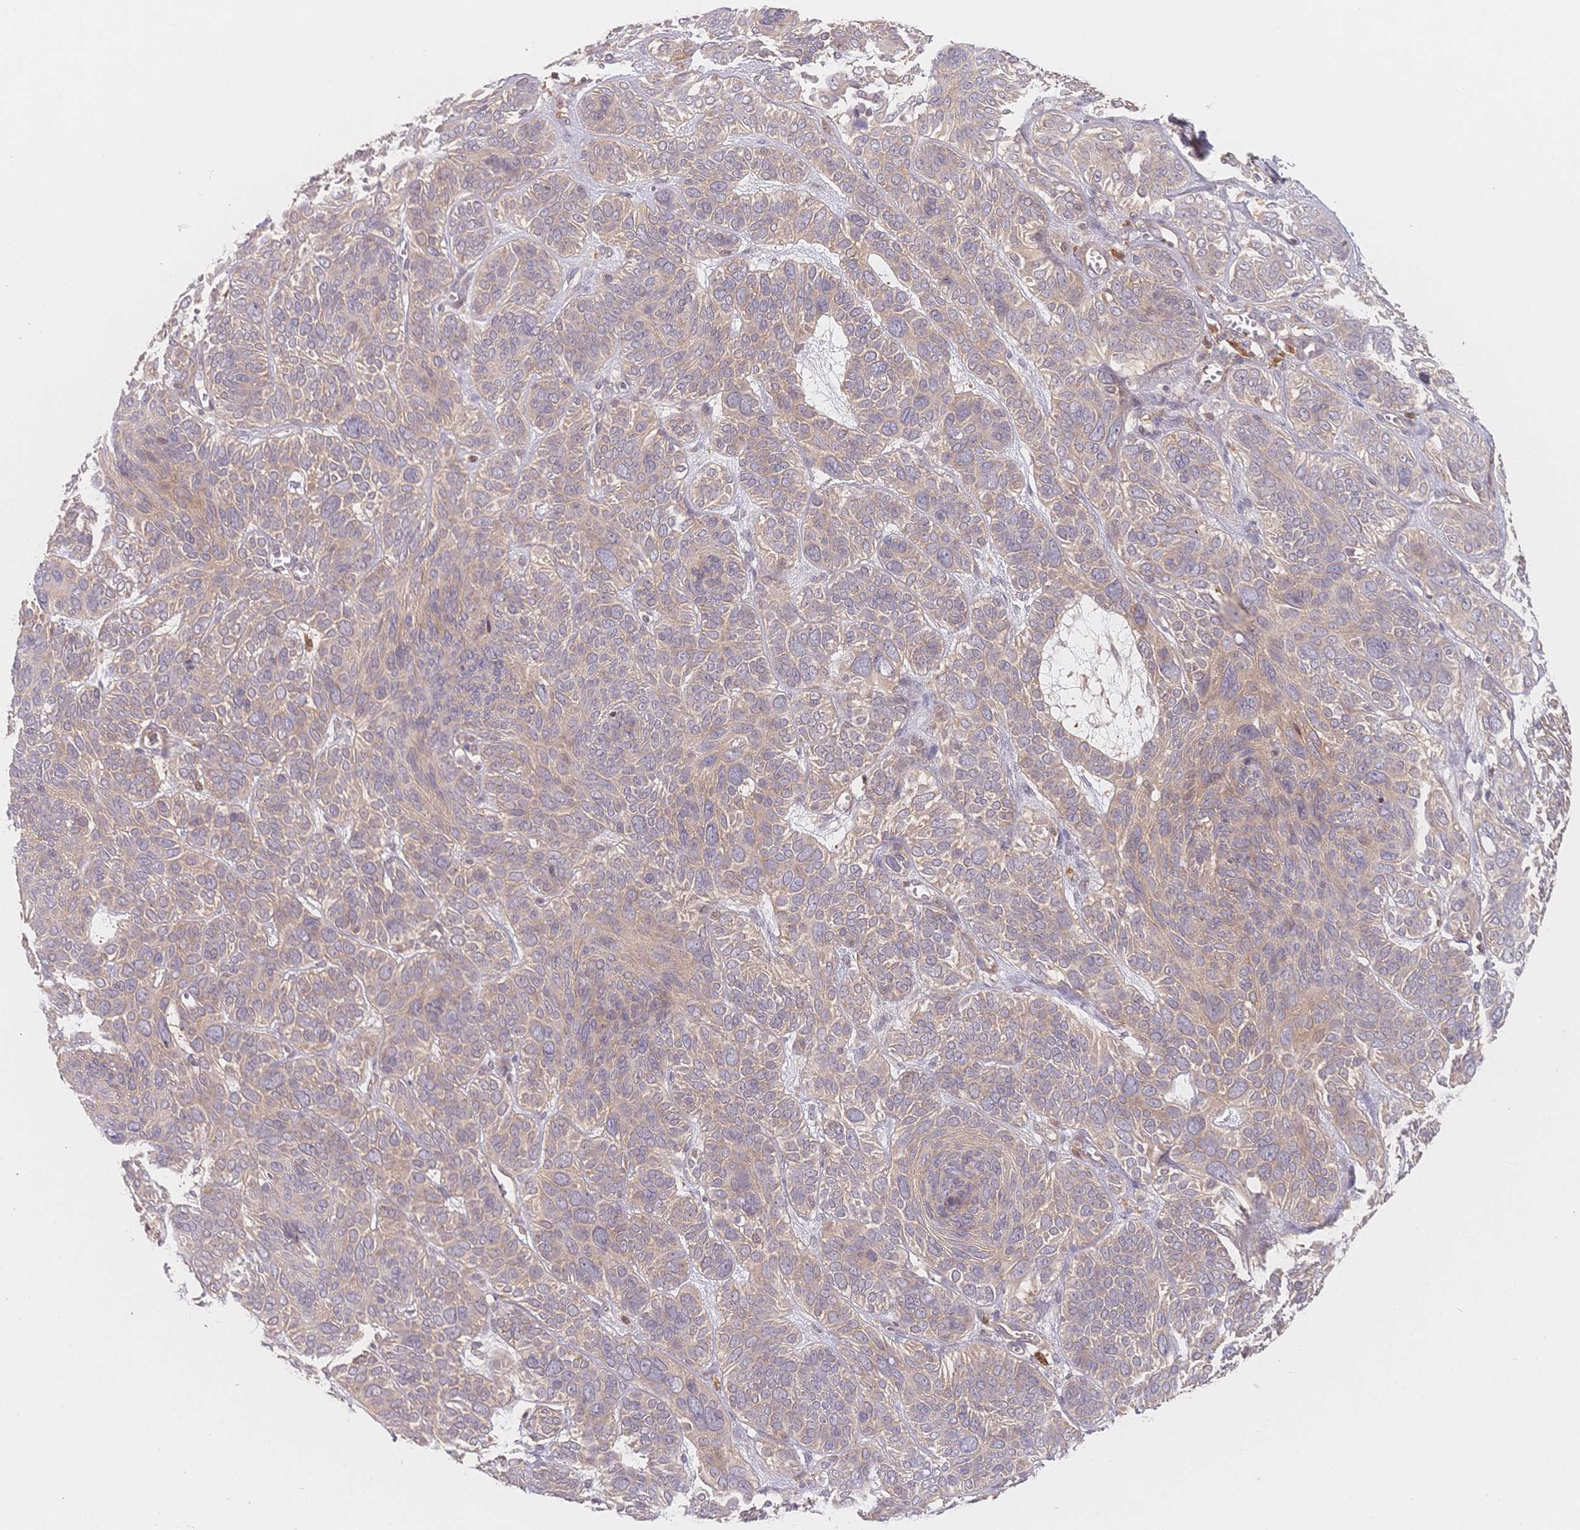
{"staining": {"intensity": "weak", "quantity": "25%-75%", "location": "cytoplasmic/membranous"}, "tissue": "skin cancer", "cell_type": "Tumor cells", "image_type": "cancer", "snomed": [{"axis": "morphology", "description": "Basal cell carcinoma"}, {"axis": "topography", "description": "Skin"}, {"axis": "topography", "description": "Skin of face"}], "caption": "Human skin cancer (basal cell carcinoma) stained for a protein (brown) demonstrates weak cytoplasmic/membranous positive positivity in about 25%-75% of tumor cells.", "gene": "C12orf75", "patient": {"sex": "male", "age": 73}}